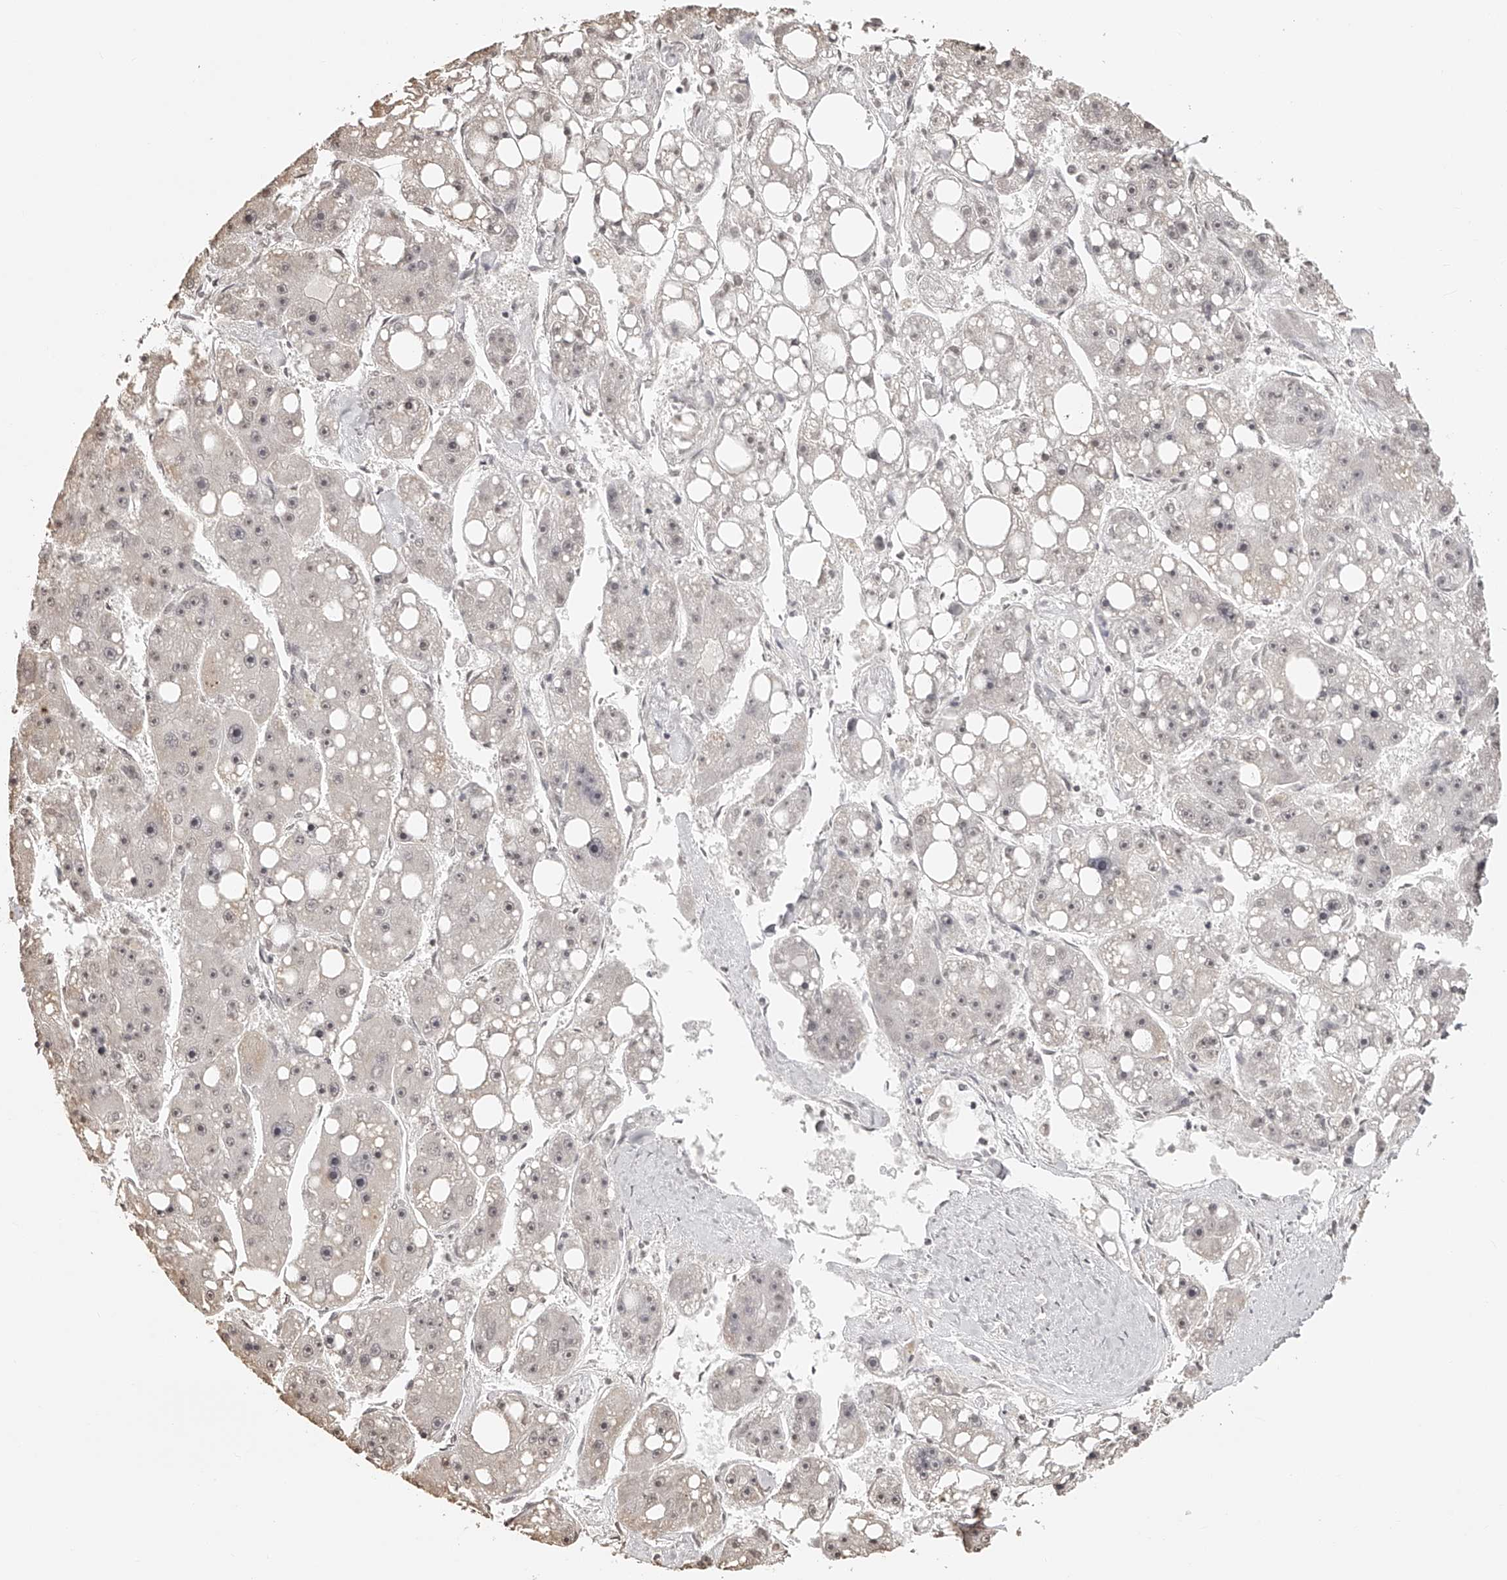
{"staining": {"intensity": "weak", "quantity": "<25%", "location": "nuclear"}, "tissue": "liver cancer", "cell_type": "Tumor cells", "image_type": "cancer", "snomed": [{"axis": "morphology", "description": "Carcinoma, Hepatocellular, NOS"}, {"axis": "topography", "description": "Liver"}], "caption": "Immunohistochemistry (IHC) photomicrograph of liver hepatocellular carcinoma stained for a protein (brown), which displays no staining in tumor cells. (DAB (3,3'-diaminobenzidine) IHC visualized using brightfield microscopy, high magnification).", "gene": "ZNF503", "patient": {"sex": "female", "age": 61}}